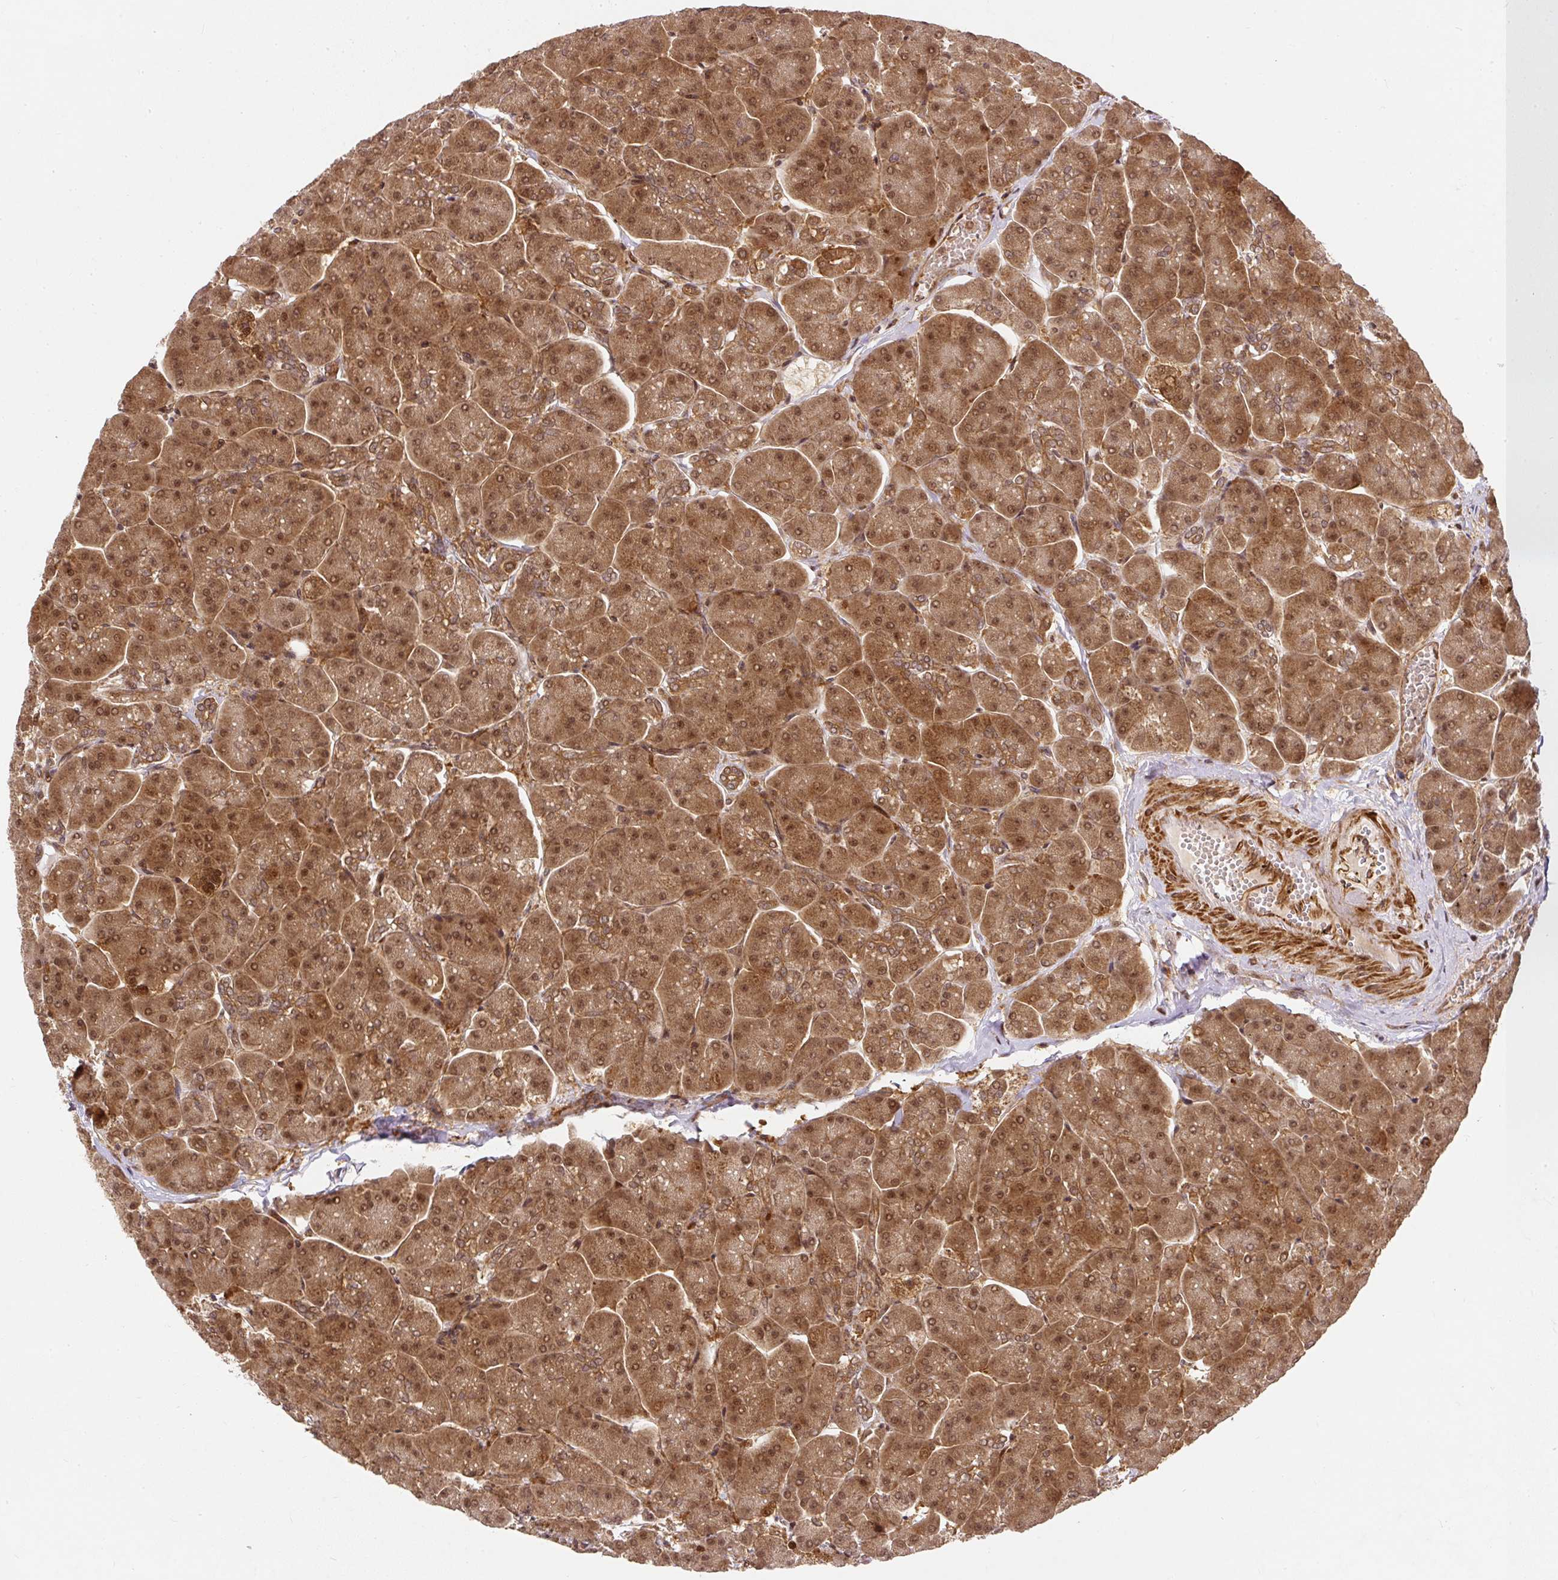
{"staining": {"intensity": "strong", "quantity": ">75%", "location": "cytoplasmic/membranous,nuclear"}, "tissue": "pancreas", "cell_type": "Exocrine glandular cells", "image_type": "normal", "snomed": [{"axis": "morphology", "description": "Normal tissue, NOS"}, {"axis": "topography", "description": "Pancreas"}, {"axis": "topography", "description": "Peripheral nerve tissue"}], "caption": "Normal pancreas demonstrates strong cytoplasmic/membranous,nuclear positivity in approximately >75% of exocrine glandular cells.", "gene": "PSMD1", "patient": {"sex": "male", "age": 54}}